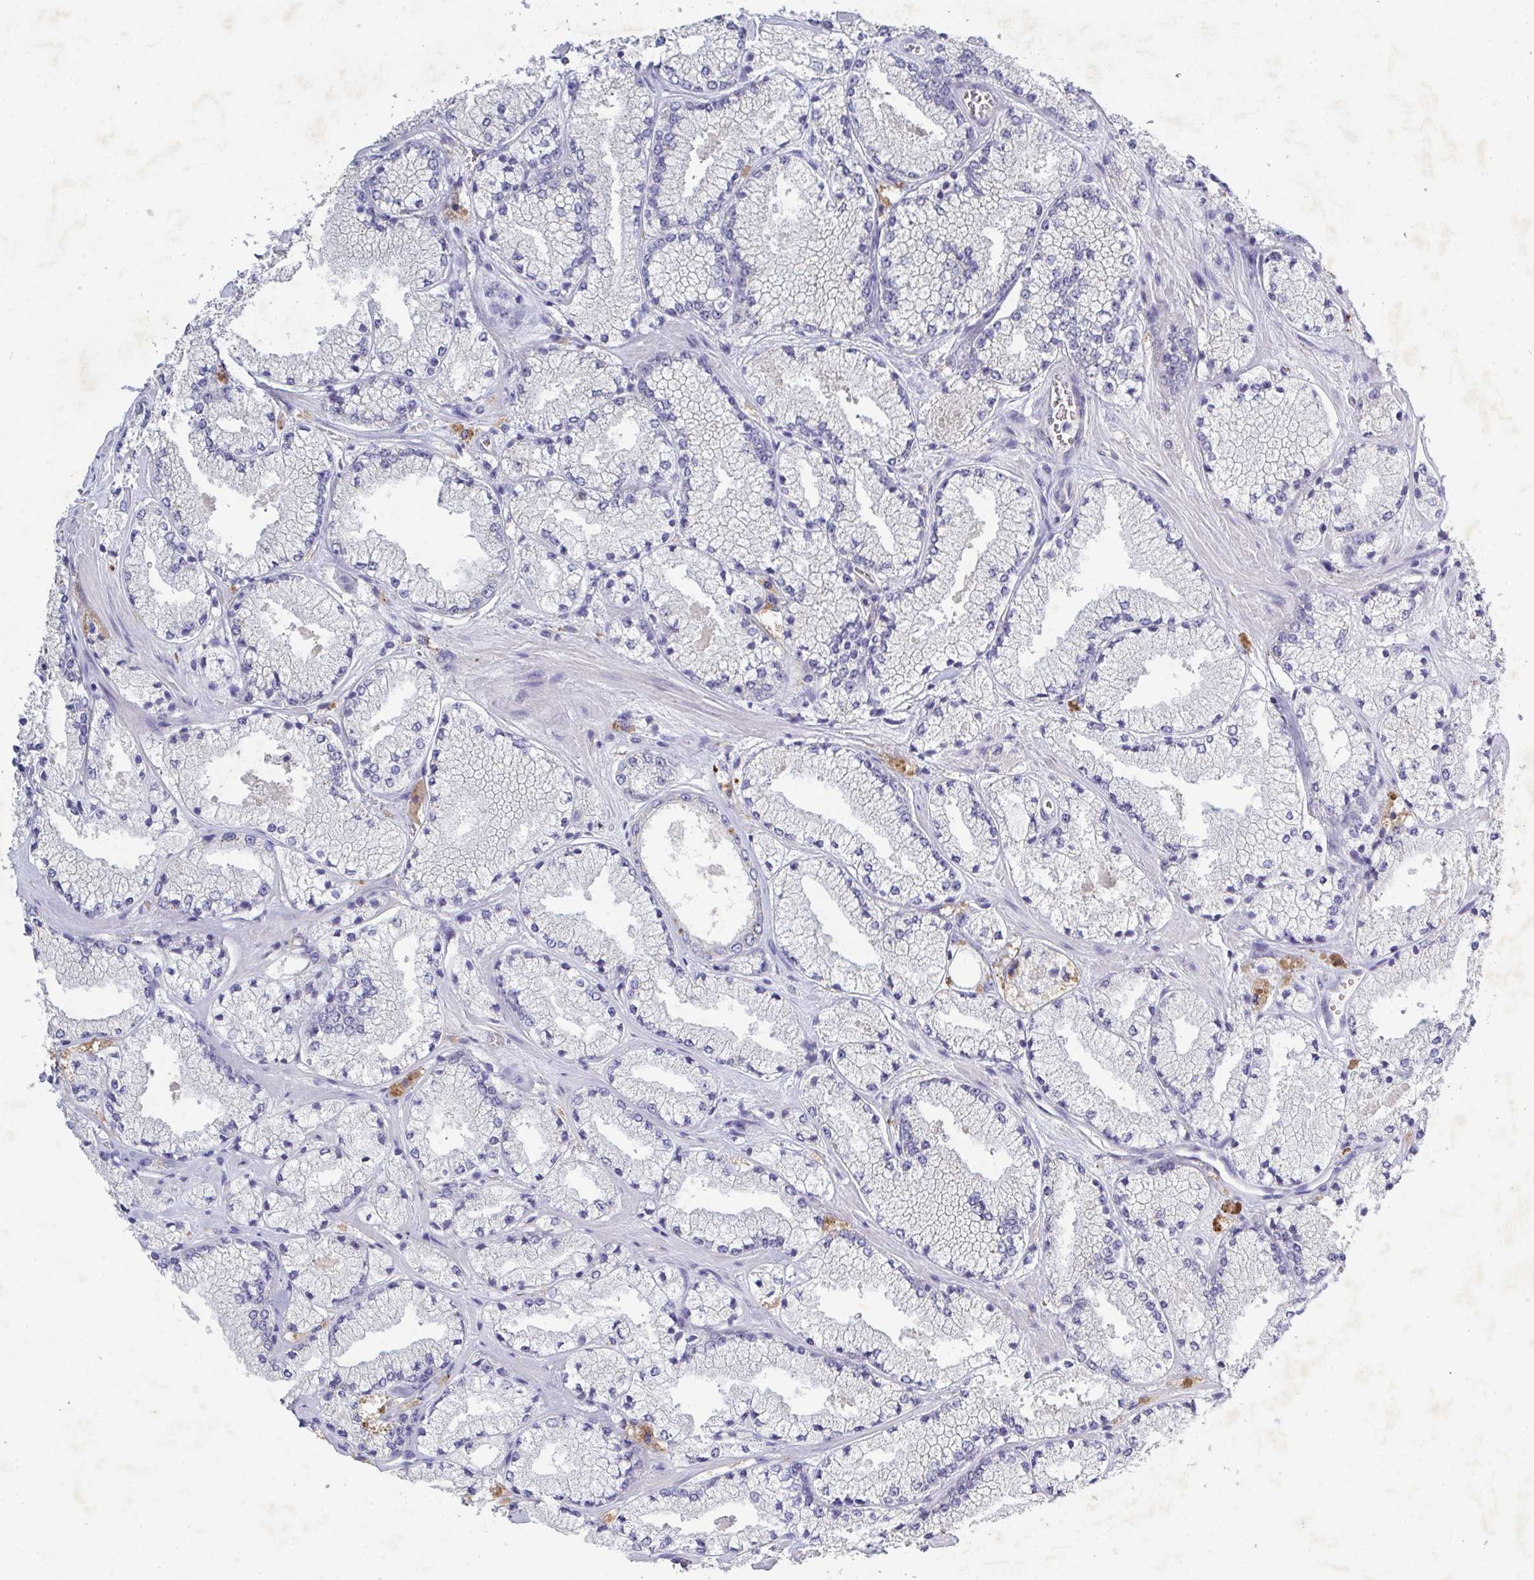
{"staining": {"intensity": "negative", "quantity": "none", "location": "none"}, "tissue": "prostate cancer", "cell_type": "Tumor cells", "image_type": "cancer", "snomed": [{"axis": "morphology", "description": "Adenocarcinoma, High grade"}, {"axis": "topography", "description": "Prostate"}], "caption": "Immunohistochemistry histopathology image of neoplastic tissue: adenocarcinoma (high-grade) (prostate) stained with DAB shows no significant protein positivity in tumor cells.", "gene": "GALNT13", "patient": {"sex": "male", "age": 63}}